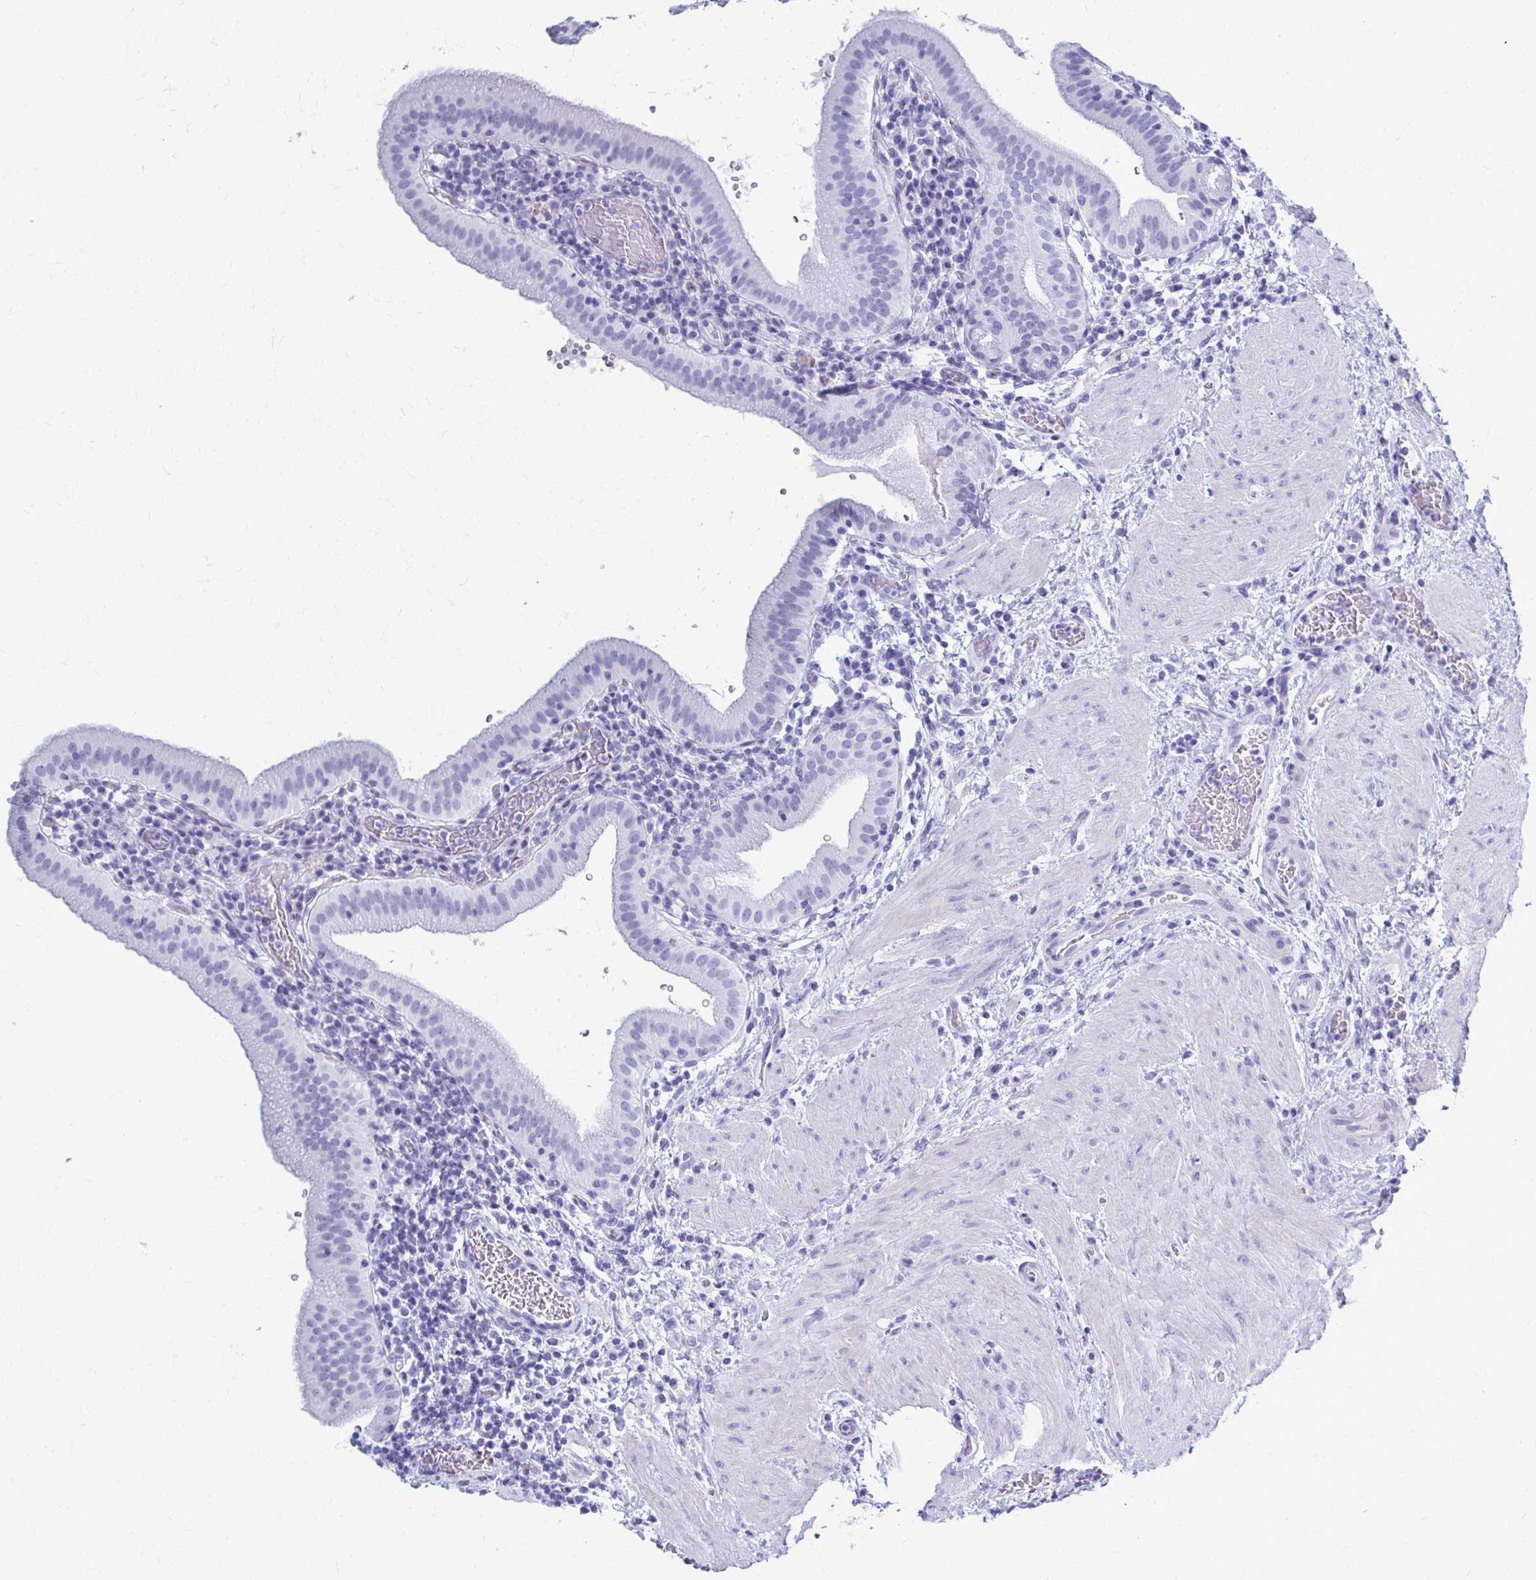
{"staining": {"intensity": "negative", "quantity": "none", "location": "none"}, "tissue": "gallbladder", "cell_type": "Glandular cells", "image_type": "normal", "snomed": [{"axis": "morphology", "description": "Normal tissue, NOS"}, {"axis": "topography", "description": "Gallbladder"}], "caption": "IHC of normal human gallbladder demonstrates no staining in glandular cells.", "gene": "CELF5", "patient": {"sex": "male", "age": 26}}